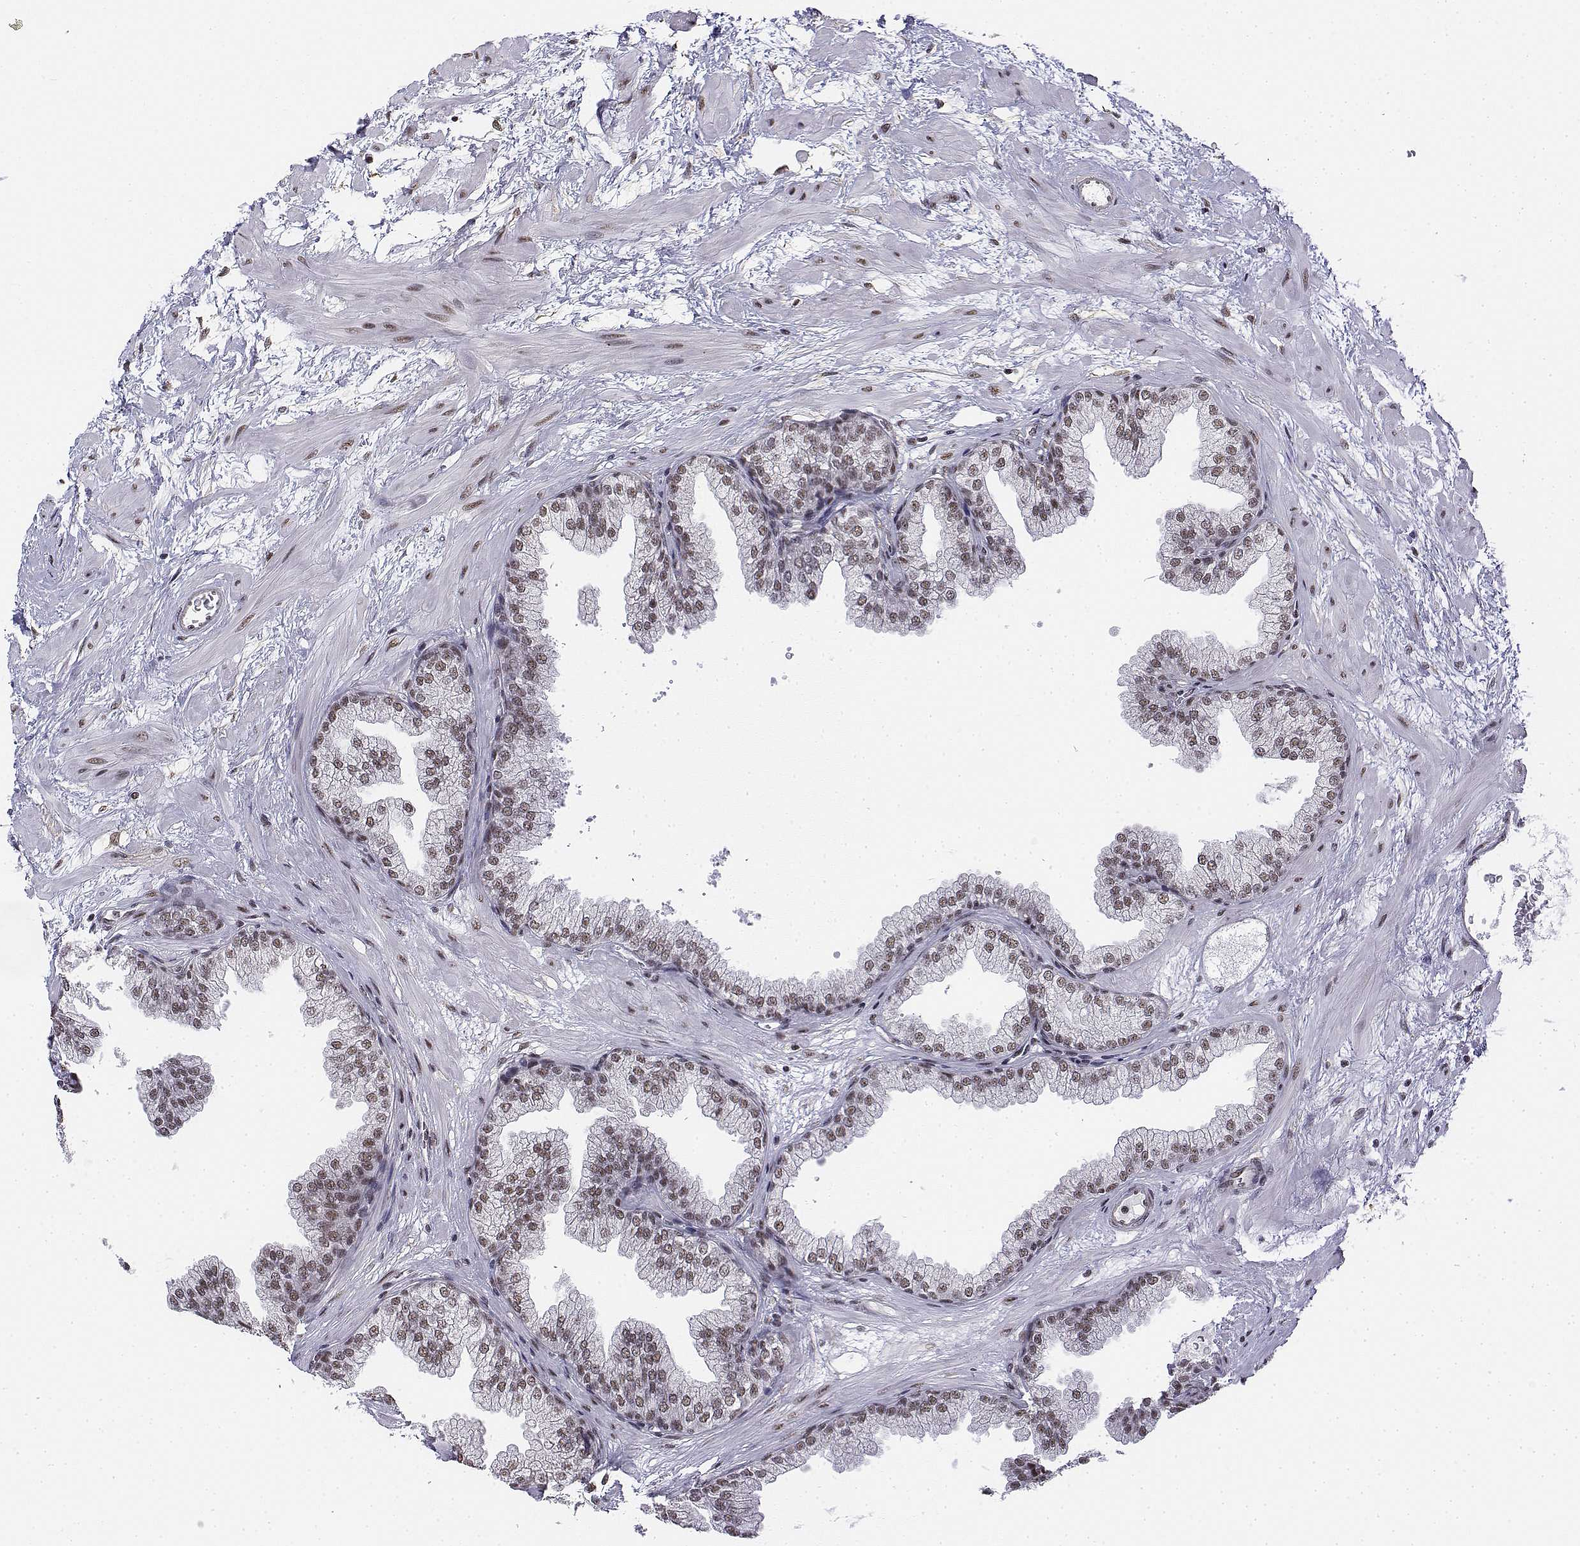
{"staining": {"intensity": "weak", "quantity": ">75%", "location": "nuclear"}, "tissue": "prostate", "cell_type": "Glandular cells", "image_type": "normal", "snomed": [{"axis": "morphology", "description": "Normal tissue, NOS"}, {"axis": "topography", "description": "Prostate"}], "caption": "IHC micrograph of benign prostate: prostate stained using immunohistochemistry exhibits low levels of weak protein expression localized specifically in the nuclear of glandular cells, appearing as a nuclear brown color.", "gene": "SETD1A", "patient": {"sex": "male", "age": 37}}